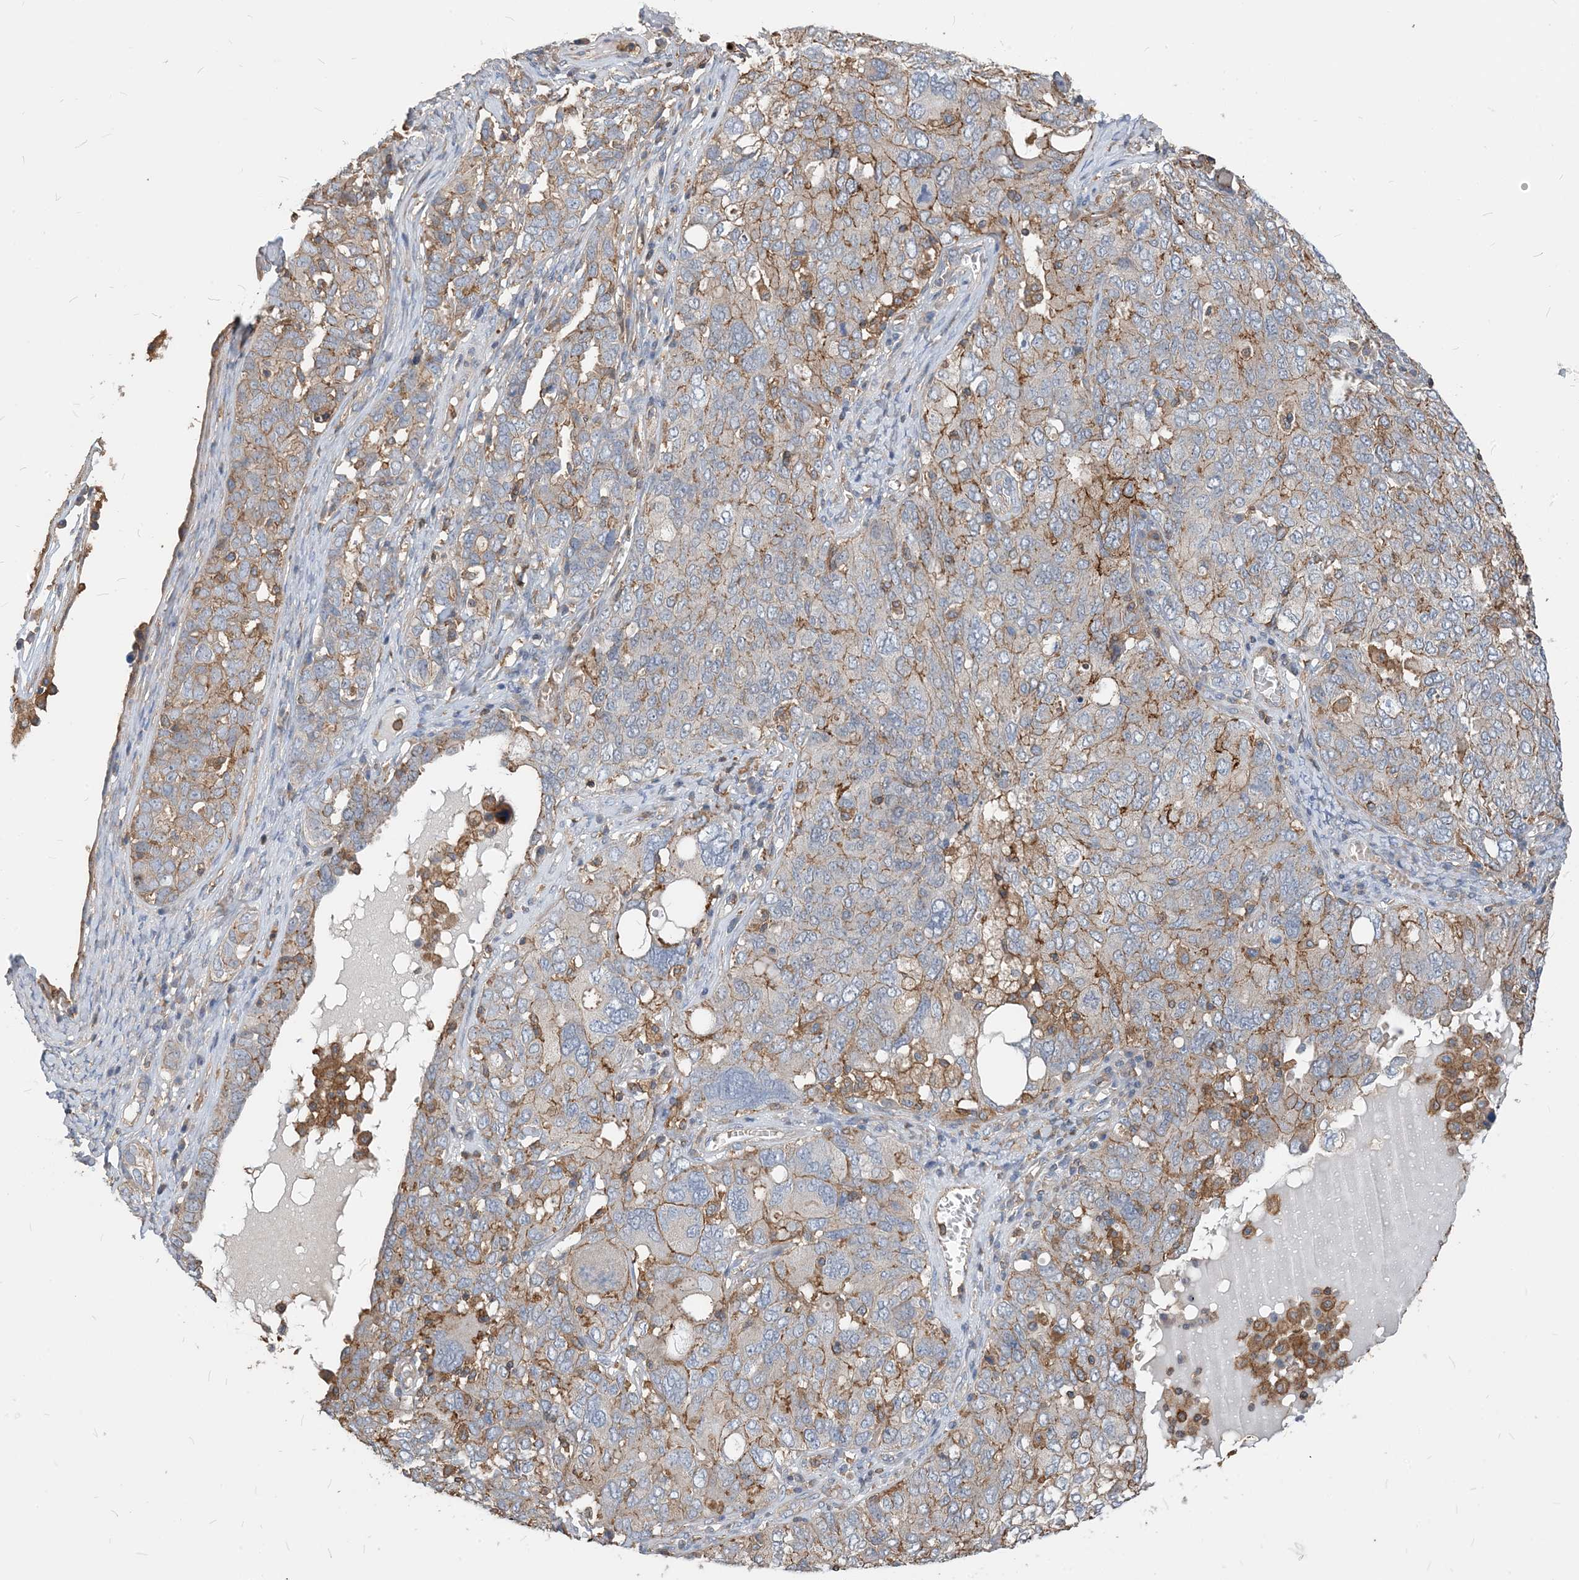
{"staining": {"intensity": "moderate", "quantity": "<25%", "location": "cytoplasmic/membranous"}, "tissue": "ovarian cancer", "cell_type": "Tumor cells", "image_type": "cancer", "snomed": [{"axis": "morphology", "description": "Carcinoma, endometroid"}, {"axis": "topography", "description": "Ovary"}], "caption": "Immunohistochemical staining of ovarian cancer (endometroid carcinoma) displays low levels of moderate cytoplasmic/membranous expression in about <25% of tumor cells. Nuclei are stained in blue.", "gene": "PARVG", "patient": {"sex": "female", "age": 62}}